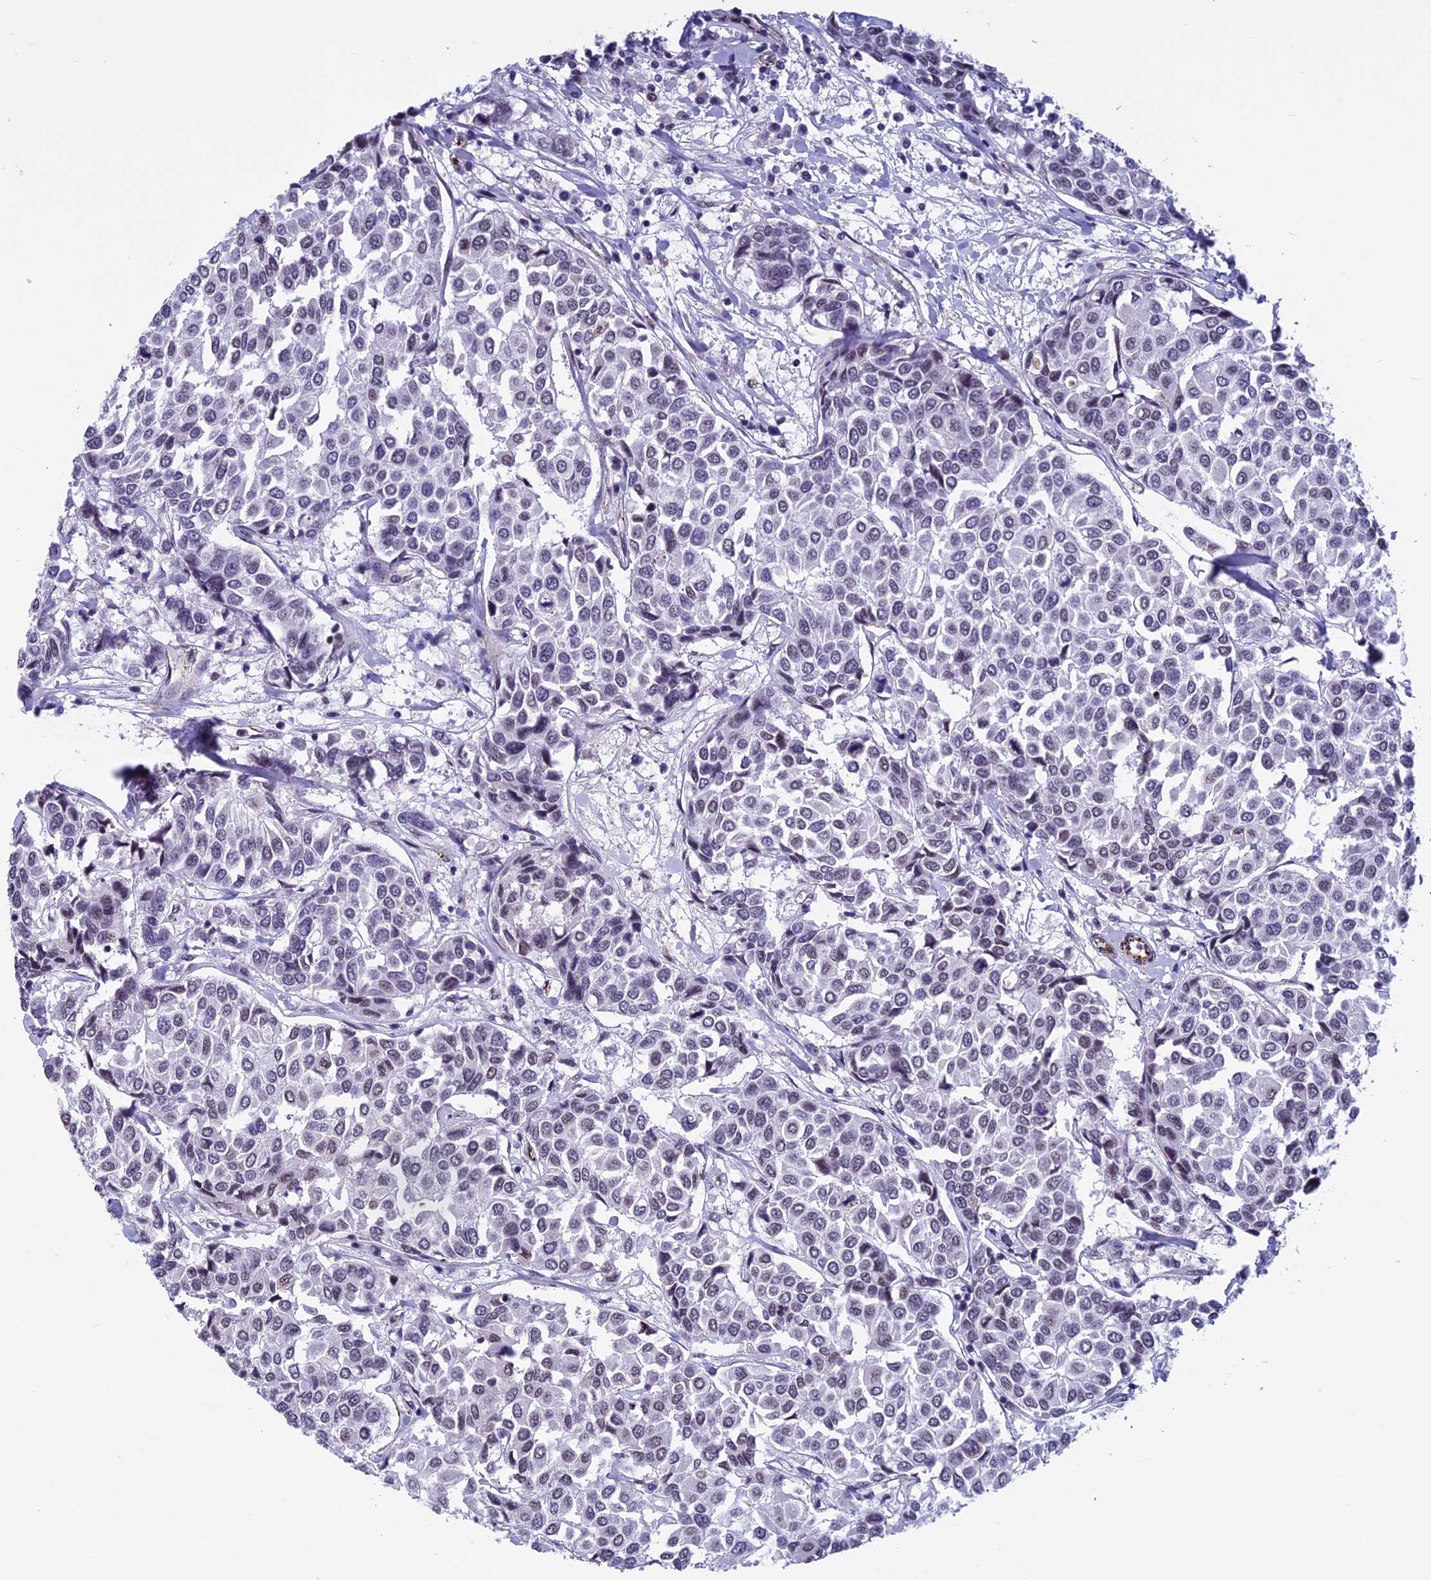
{"staining": {"intensity": "weak", "quantity": "25%-75%", "location": "nuclear"}, "tissue": "breast cancer", "cell_type": "Tumor cells", "image_type": "cancer", "snomed": [{"axis": "morphology", "description": "Duct carcinoma"}, {"axis": "topography", "description": "Breast"}], "caption": "Brown immunohistochemical staining in human intraductal carcinoma (breast) displays weak nuclear staining in about 25%-75% of tumor cells.", "gene": "NIPBL", "patient": {"sex": "female", "age": 55}}